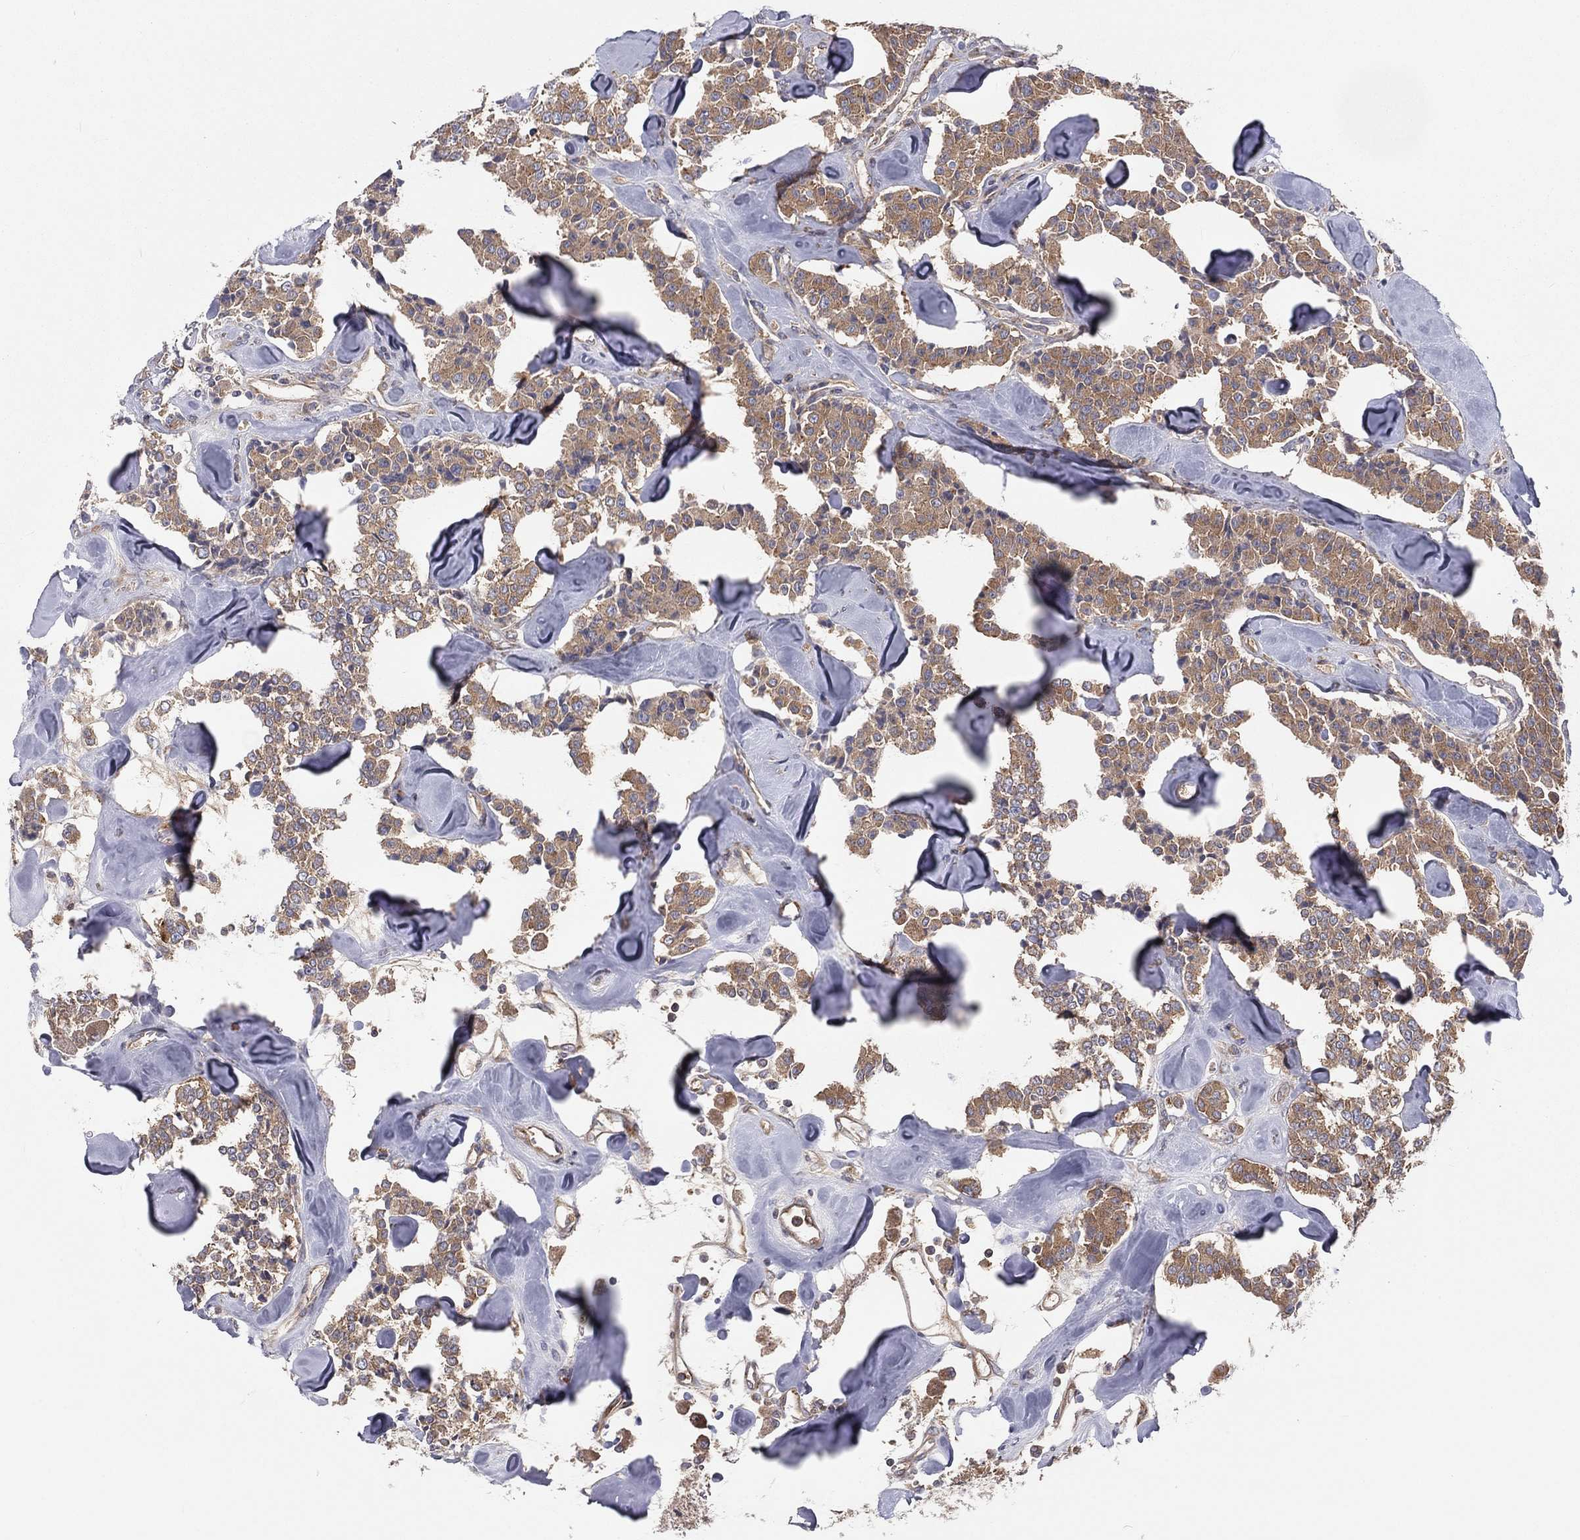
{"staining": {"intensity": "moderate", "quantity": ">75%", "location": "cytoplasmic/membranous"}, "tissue": "carcinoid", "cell_type": "Tumor cells", "image_type": "cancer", "snomed": [{"axis": "morphology", "description": "Carcinoid, malignant, NOS"}, {"axis": "topography", "description": "Pancreas"}], "caption": "Immunohistochemistry of human carcinoid exhibits medium levels of moderate cytoplasmic/membranous staining in about >75% of tumor cells.", "gene": "EIF2B5", "patient": {"sex": "male", "age": 41}}